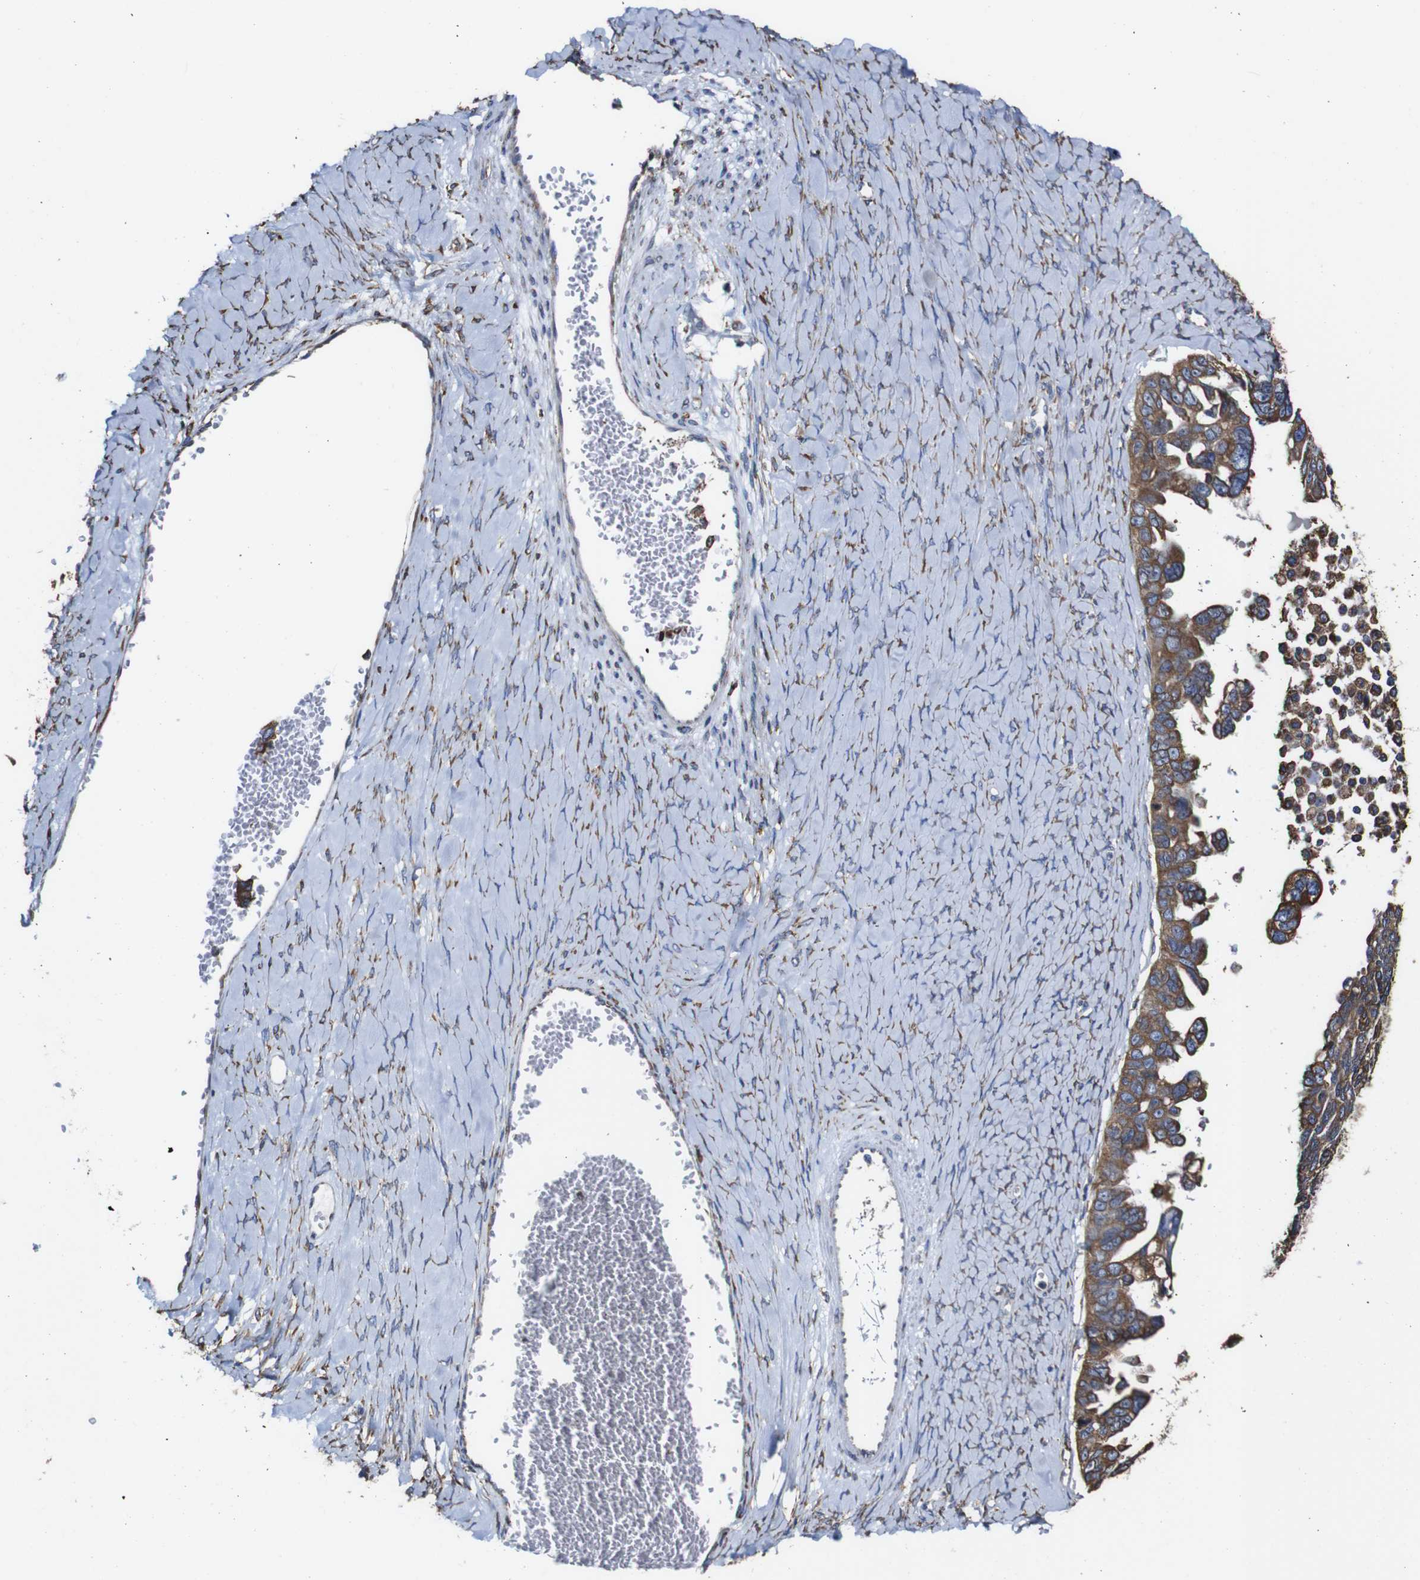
{"staining": {"intensity": "moderate", "quantity": ">75%", "location": "cytoplasmic/membranous"}, "tissue": "ovarian cancer", "cell_type": "Tumor cells", "image_type": "cancer", "snomed": [{"axis": "morphology", "description": "Cystadenocarcinoma, serous, NOS"}, {"axis": "topography", "description": "Ovary"}], "caption": "Human ovarian cancer stained for a protein (brown) displays moderate cytoplasmic/membranous positive positivity in about >75% of tumor cells.", "gene": "PPIB", "patient": {"sex": "female", "age": 79}}